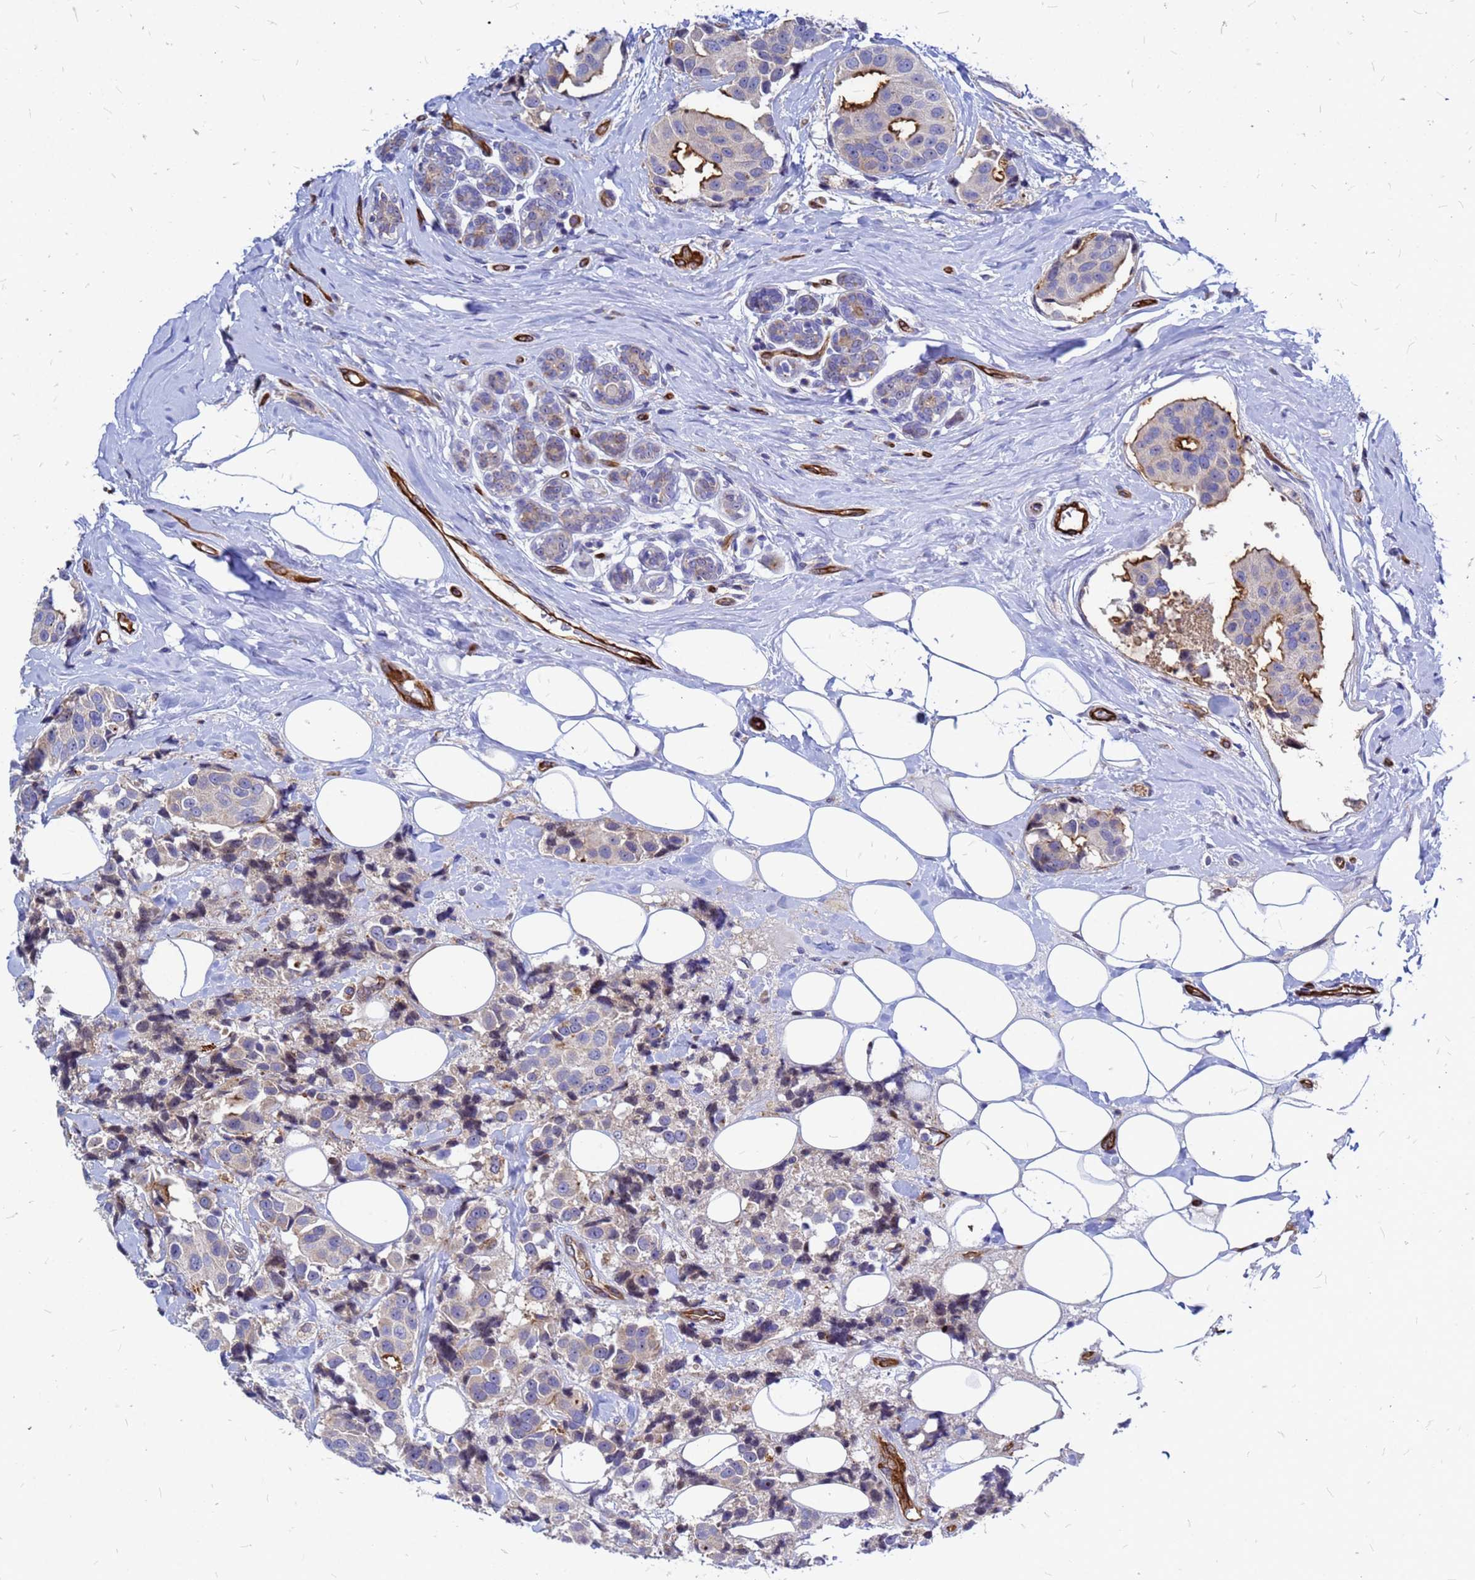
{"staining": {"intensity": "strong", "quantity": "<25%", "location": "cytoplasmic/membranous"}, "tissue": "breast cancer", "cell_type": "Tumor cells", "image_type": "cancer", "snomed": [{"axis": "morphology", "description": "Normal tissue, NOS"}, {"axis": "morphology", "description": "Duct carcinoma"}, {"axis": "topography", "description": "Breast"}], "caption": "Human breast cancer stained for a protein (brown) reveals strong cytoplasmic/membranous positive staining in approximately <25% of tumor cells.", "gene": "NOSTRIN", "patient": {"sex": "female", "age": 39}}